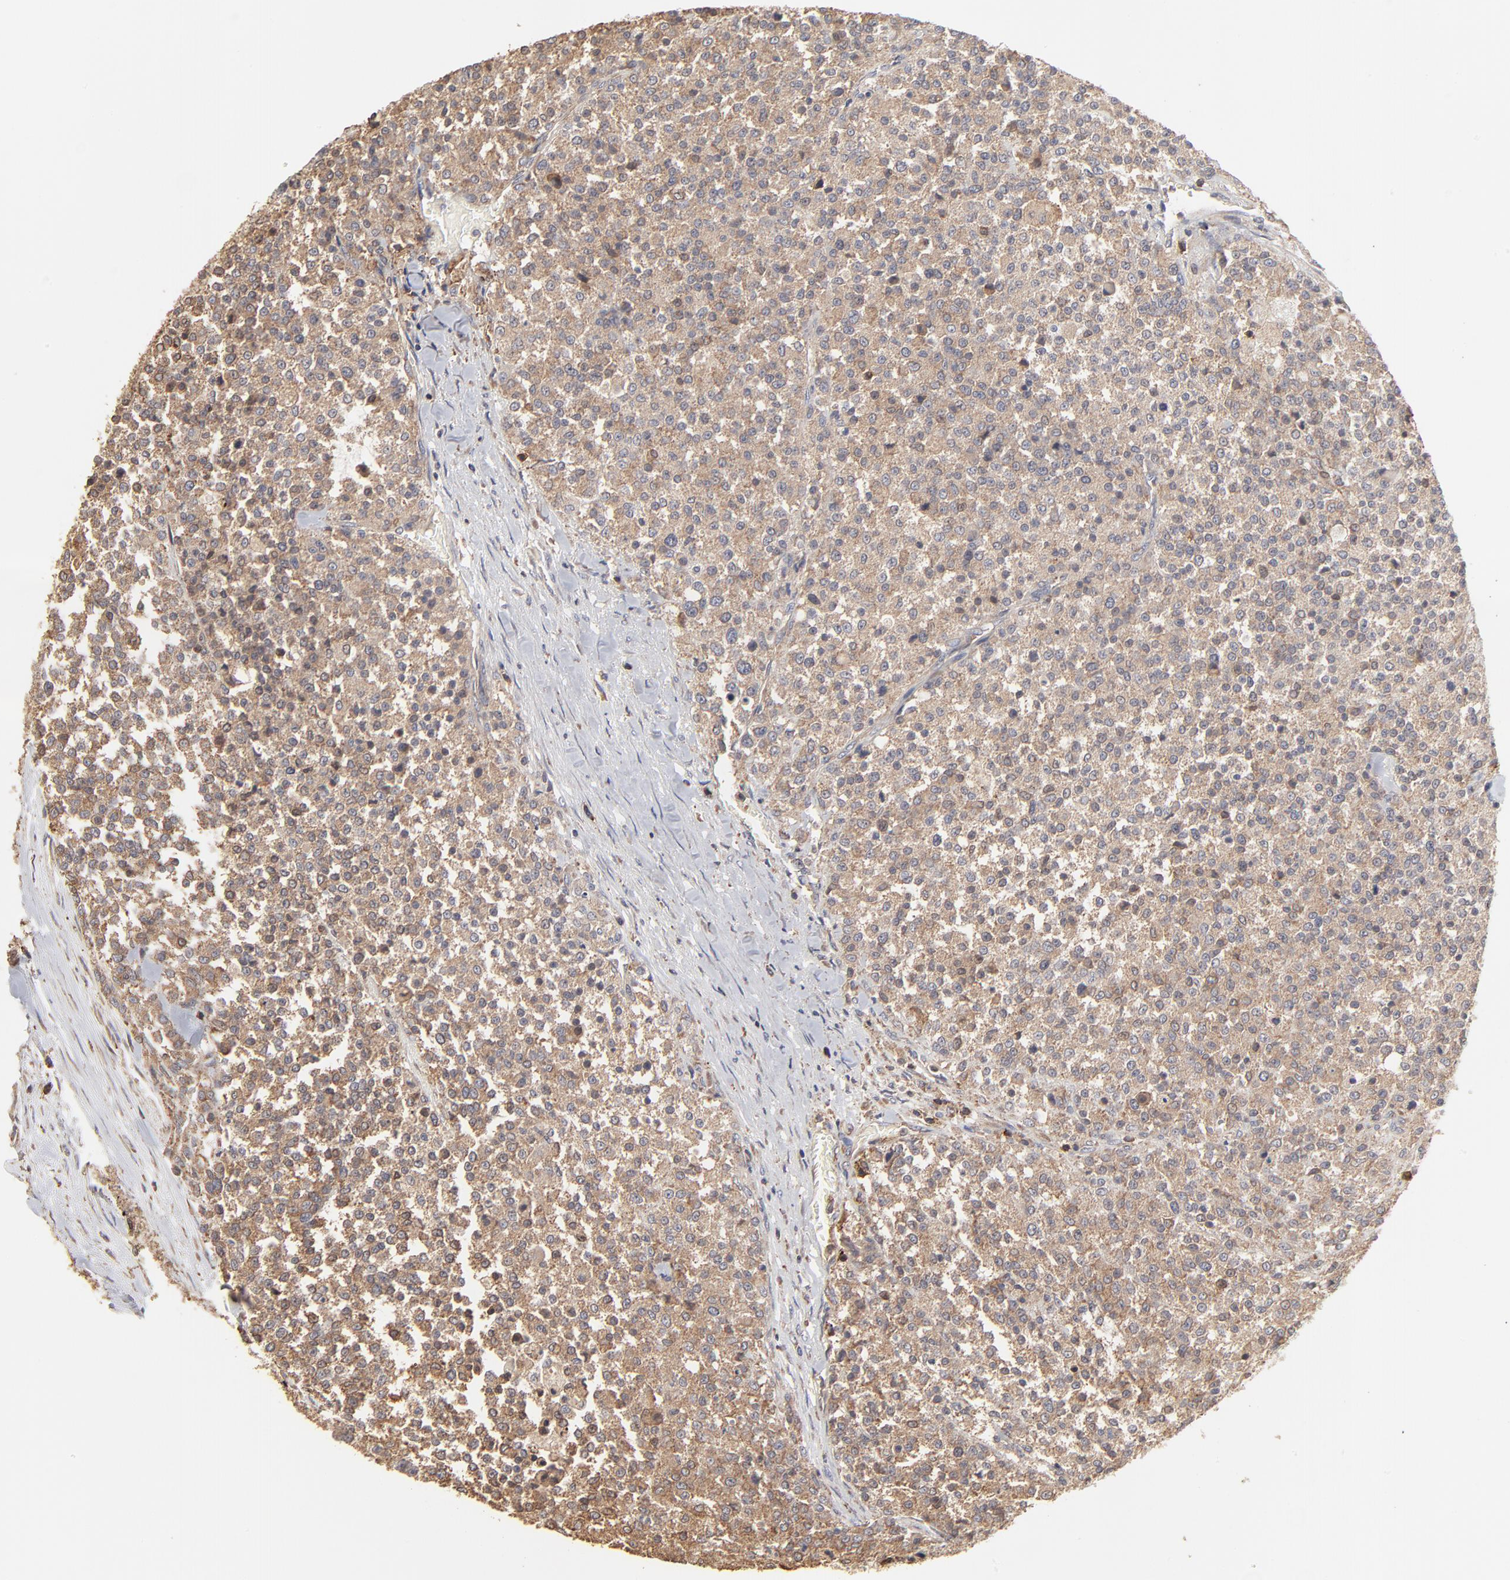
{"staining": {"intensity": "moderate", "quantity": ">75%", "location": "cytoplasmic/membranous"}, "tissue": "testis cancer", "cell_type": "Tumor cells", "image_type": "cancer", "snomed": [{"axis": "morphology", "description": "Seminoma, NOS"}, {"axis": "topography", "description": "Testis"}], "caption": "Approximately >75% of tumor cells in human testis seminoma reveal moderate cytoplasmic/membranous protein expression as visualized by brown immunohistochemical staining.", "gene": "RNF213", "patient": {"sex": "male", "age": 59}}